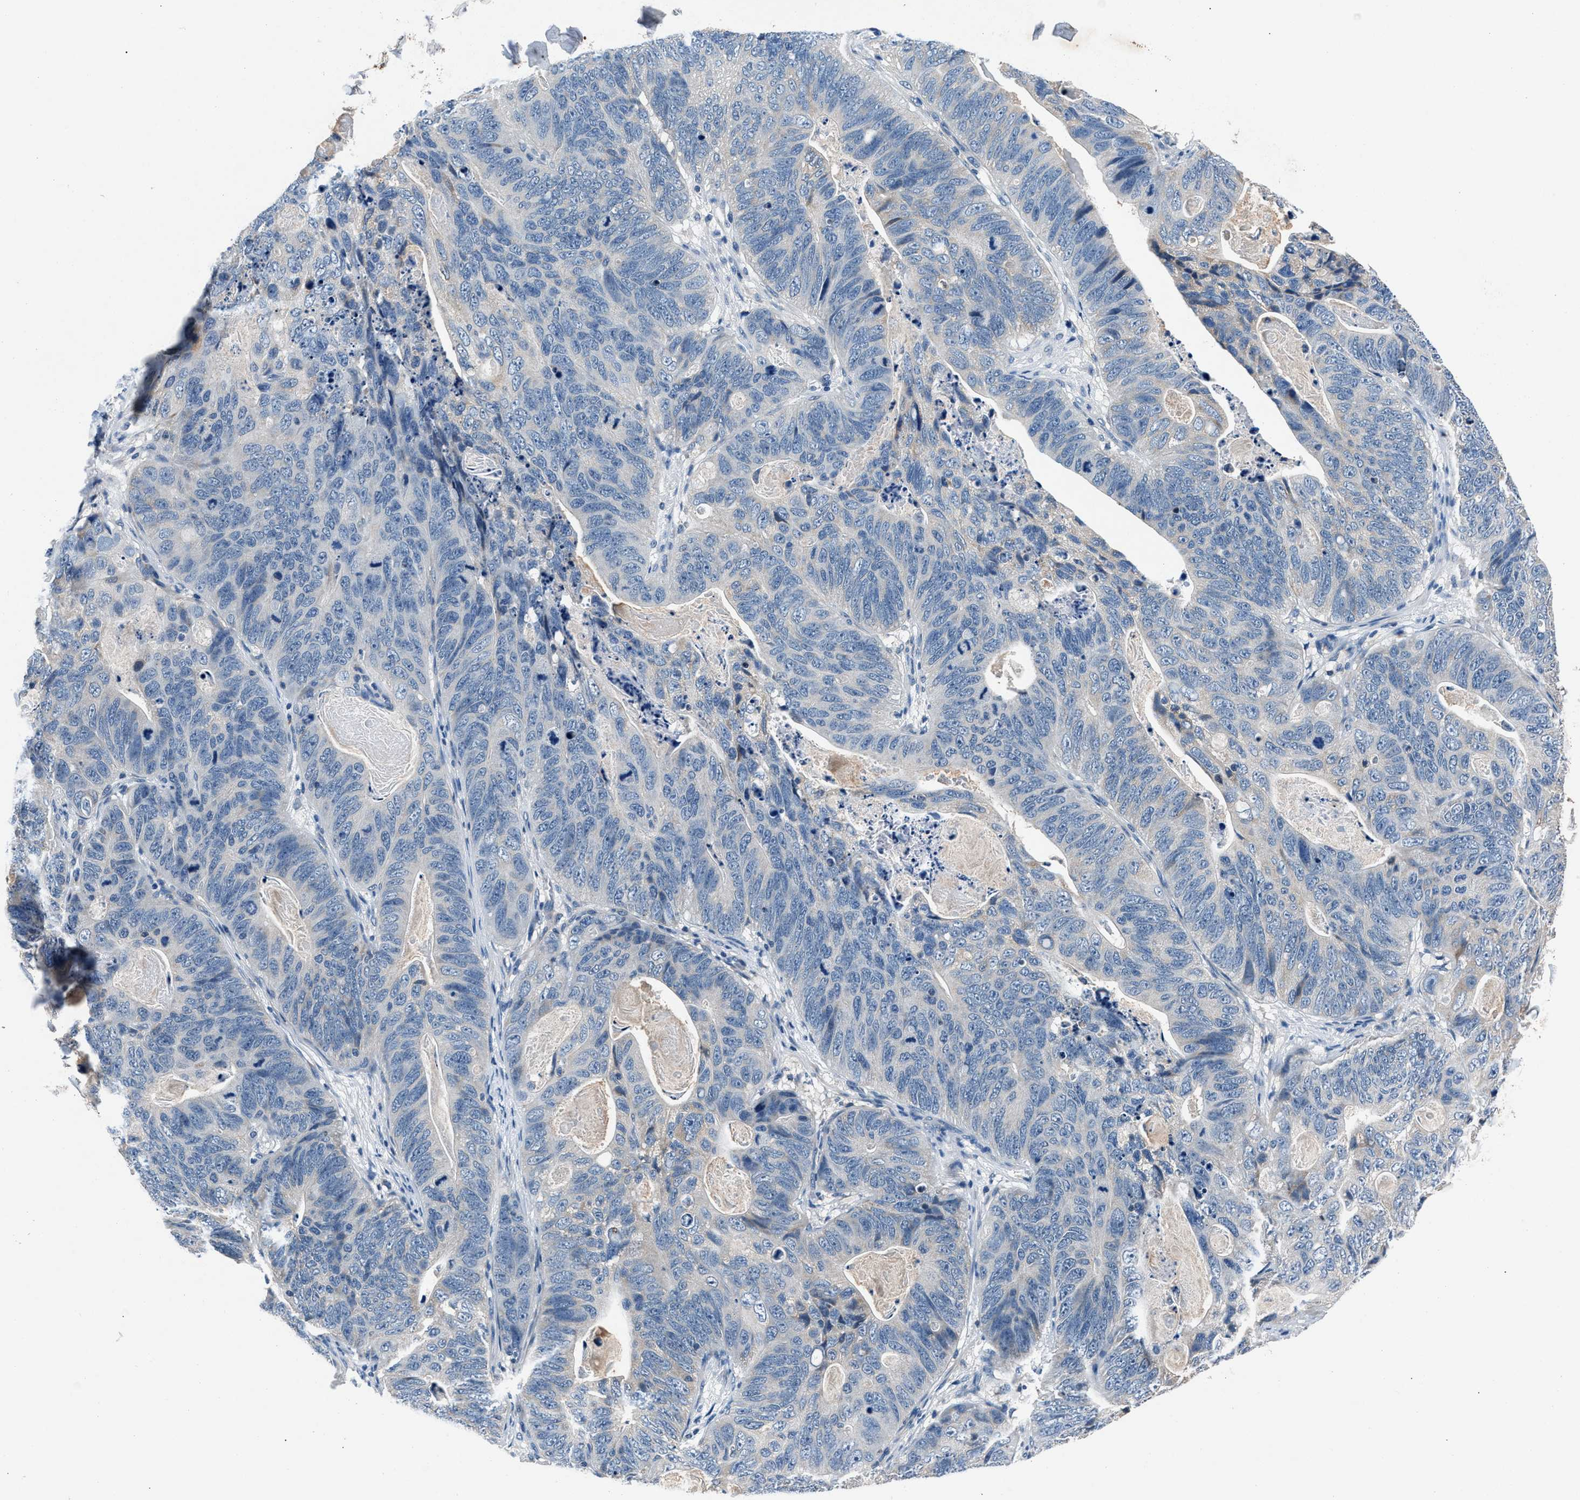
{"staining": {"intensity": "negative", "quantity": "none", "location": "none"}, "tissue": "stomach cancer", "cell_type": "Tumor cells", "image_type": "cancer", "snomed": [{"axis": "morphology", "description": "Normal tissue, NOS"}, {"axis": "morphology", "description": "Adenocarcinoma, NOS"}, {"axis": "topography", "description": "Stomach"}], "caption": "Tumor cells are negative for protein expression in human stomach cancer (adenocarcinoma).", "gene": "DENND6B", "patient": {"sex": "female", "age": 89}}